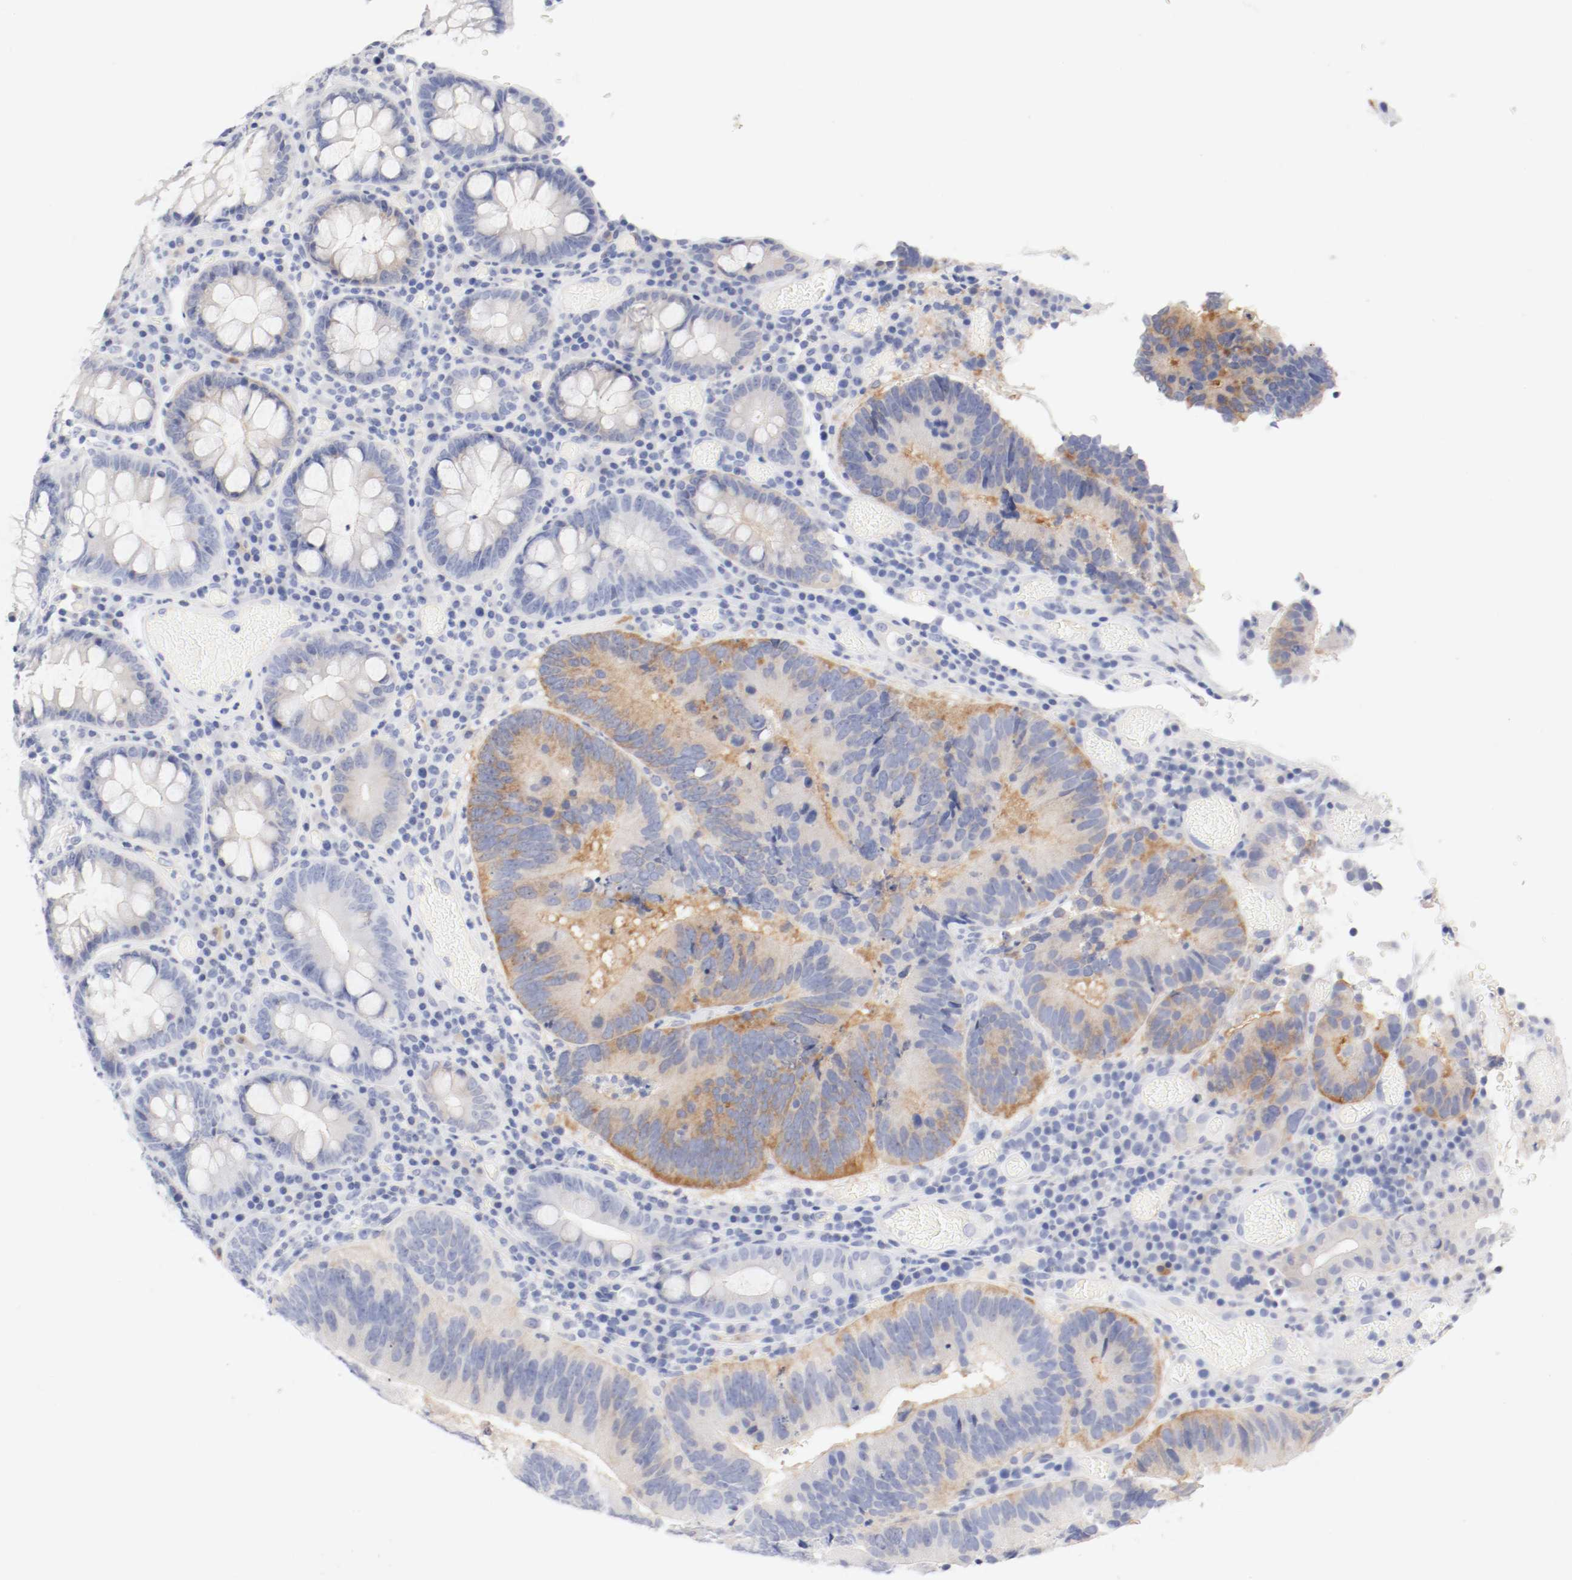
{"staining": {"intensity": "weak", "quantity": ">75%", "location": "cytoplasmic/membranous"}, "tissue": "colorectal cancer", "cell_type": "Tumor cells", "image_type": "cancer", "snomed": [{"axis": "morphology", "description": "Normal tissue, NOS"}, {"axis": "morphology", "description": "Adenocarcinoma, NOS"}, {"axis": "topography", "description": "Colon"}], "caption": "Human colorectal adenocarcinoma stained with a protein marker displays weak staining in tumor cells.", "gene": "HOMER1", "patient": {"sex": "female", "age": 78}}